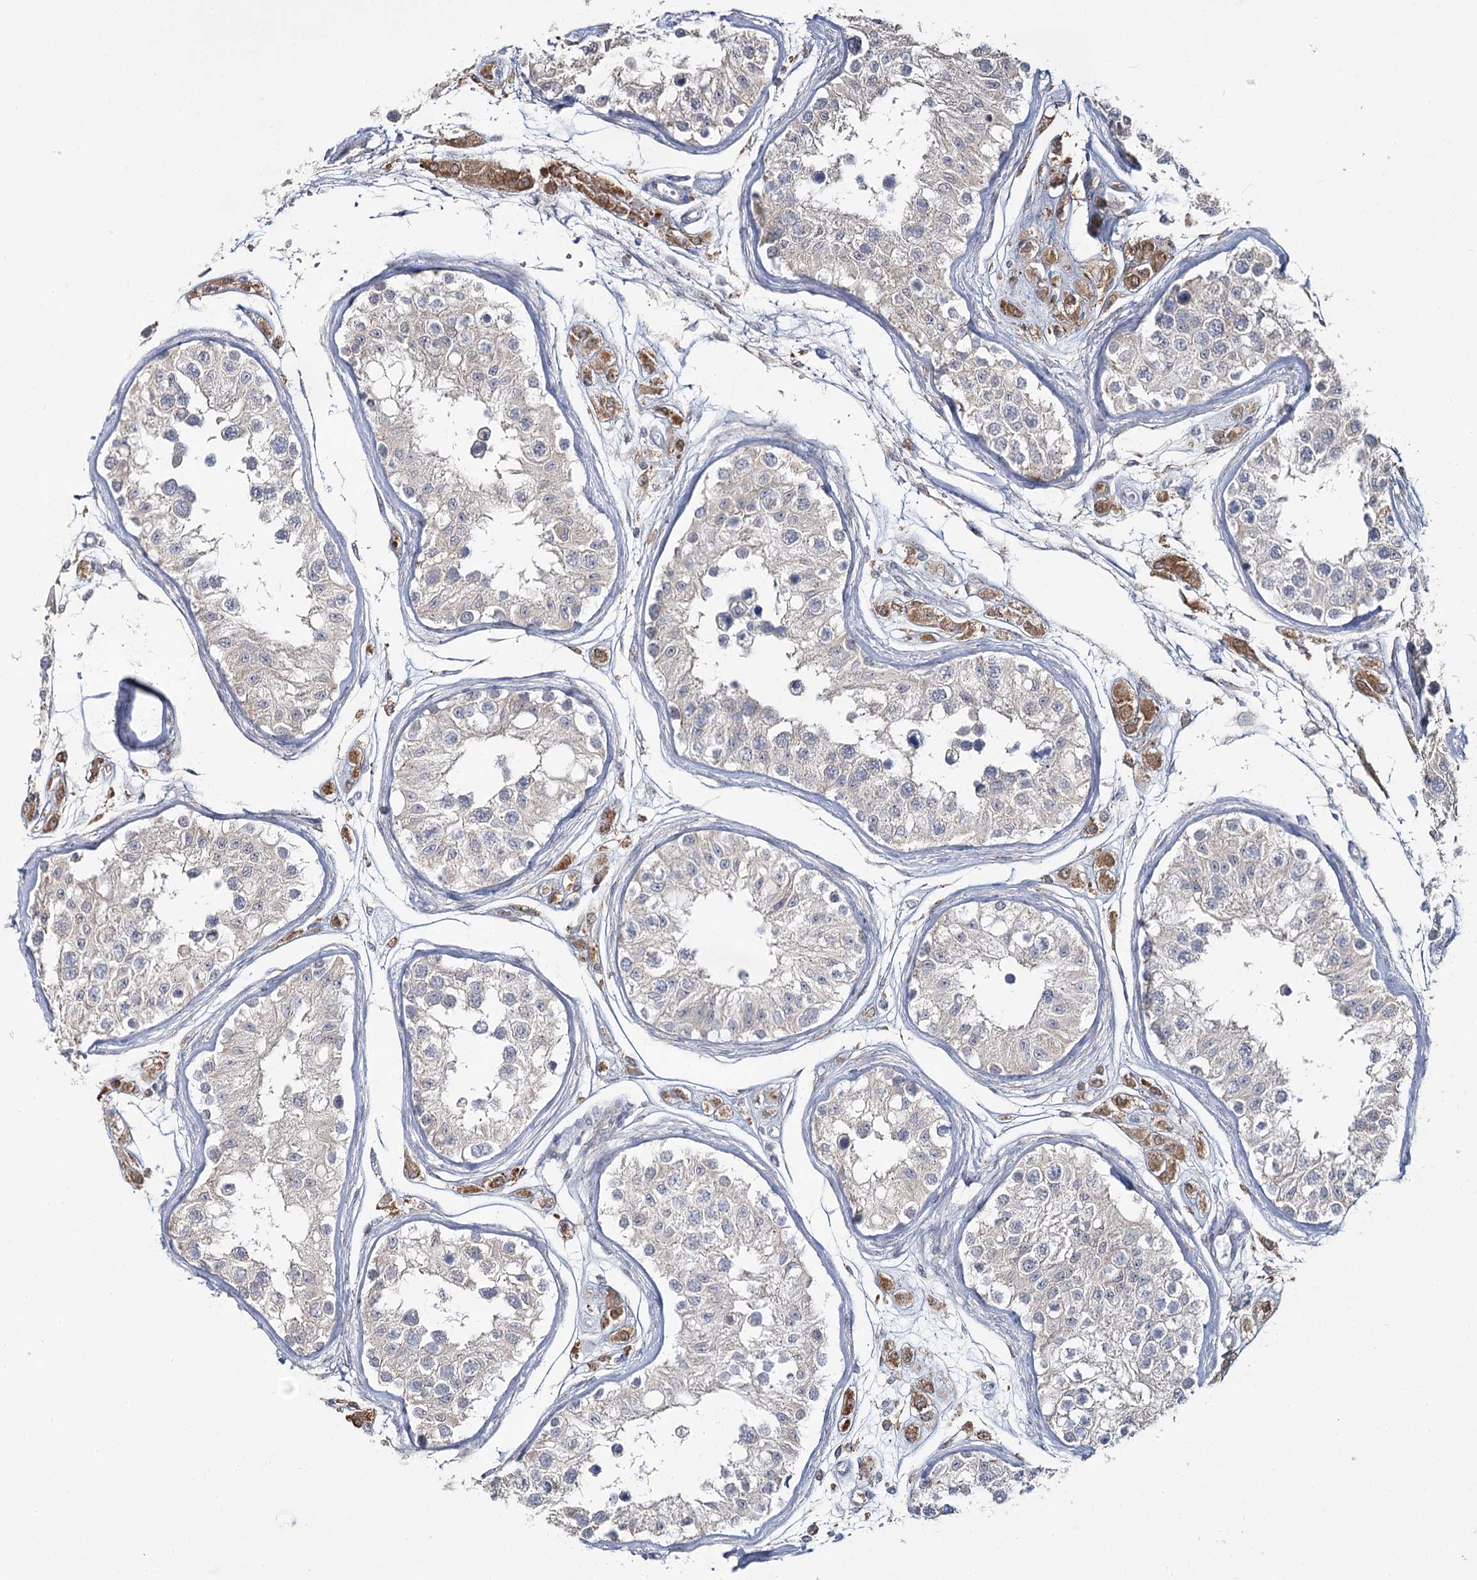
{"staining": {"intensity": "moderate", "quantity": "<25%", "location": "cytoplasmic/membranous"}, "tissue": "testis", "cell_type": "Cells in seminiferous ducts", "image_type": "normal", "snomed": [{"axis": "morphology", "description": "Normal tissue, NOS"}, {"axis": "morphology", "description": "Adenocarcinoma, metastatic, NOS"}, {"axis": "topography", "description": "Testis"}], "caption": "Immunohistochemical staining of unremarkable testis reveals low levels of moderate cytoplasmic/membranous expression in approximately <25% of cells in seminiferous ducts. The protein is stained brown, and the nuclei are stained in blue (DAB IHC with brightfield microscopy, high magnification).", "gene": "ZCCHC9", "patient": {"sex": "male", "age": 26}}